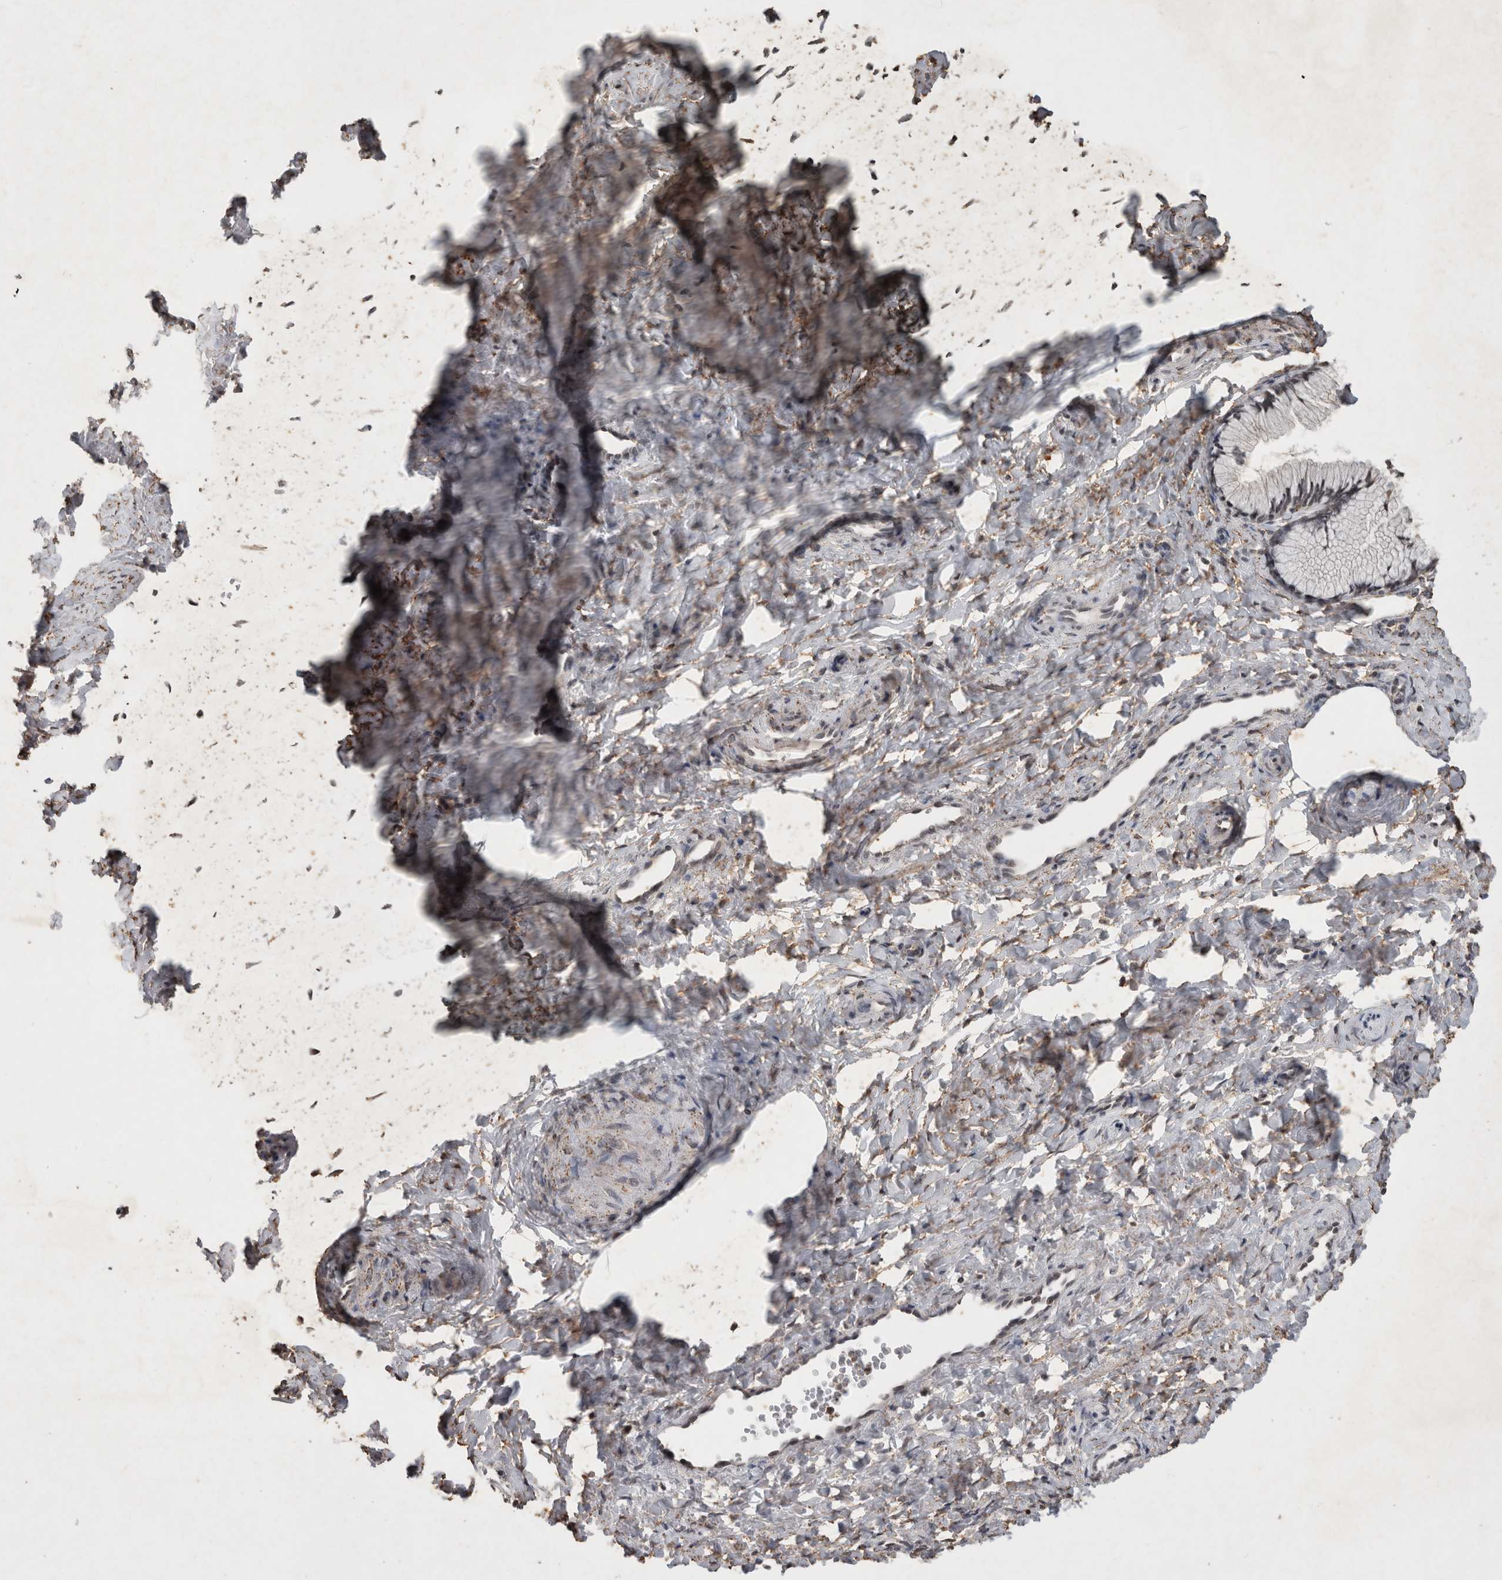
{"staining": {"intensity": "negative", "quantity": "none", "location": "none"}, "tissue": "cervix", "cell_type": "Glandular cells", "image_type": "normal", "snomed": [{"axis": "morphology", "description": "Normal tissue, NOS"}, {"axis": "topography", "description": "Cervix"}], "caption": "This is a image of immunohistochemistry staining of unremarkable cervix, which shows no positivity in glandular cells.", "gene": "HRK", "patient": {"sex": "female", "age": 27}}